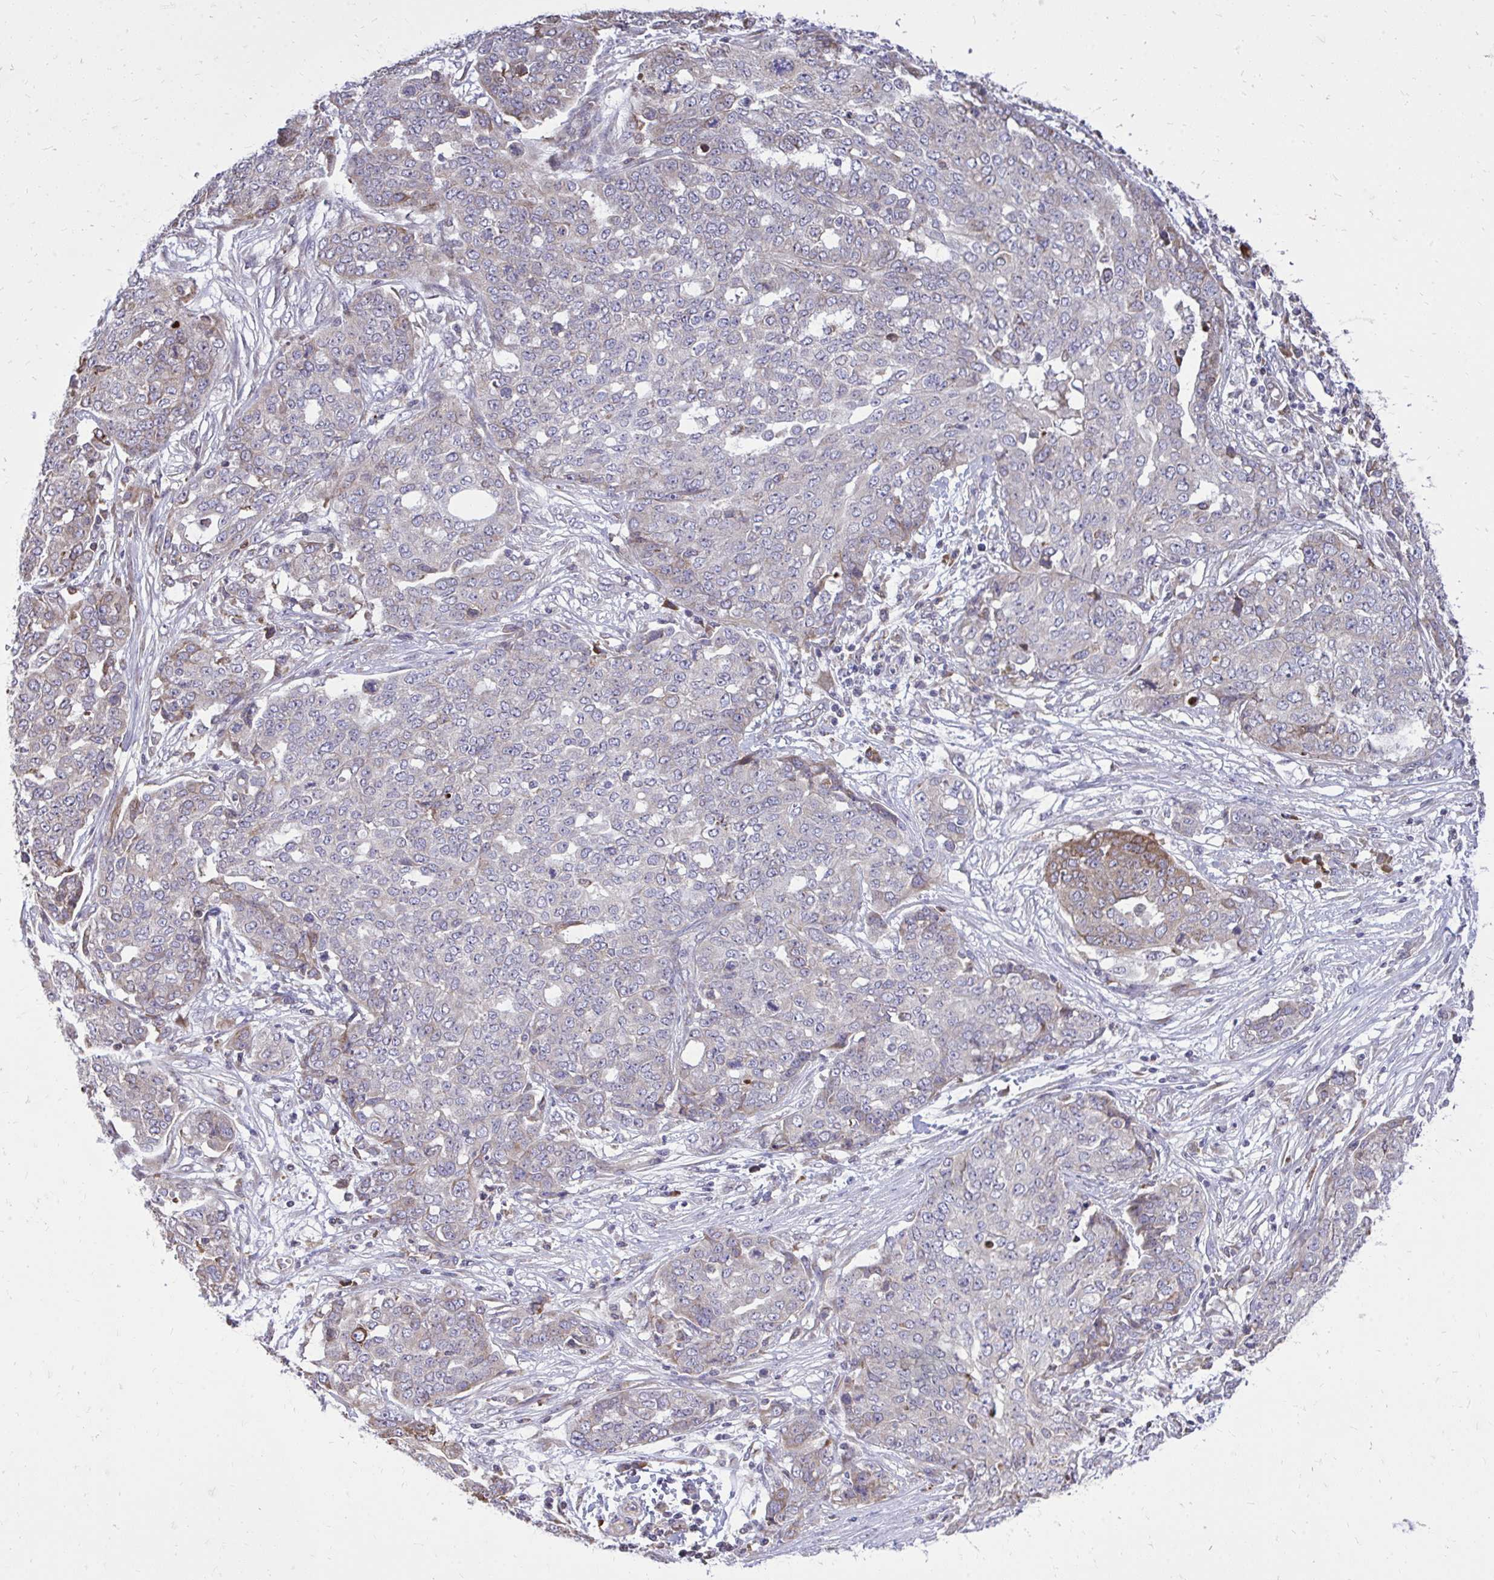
{"staining": {"intensity": "moderate", "quantity": "<25%", "location": "cytoplasmic/membranous"}, "tissue": "ovarian cancer", "cell_type": "Tumor cells", "image_type": "cancer", "snomed": [{"axis": "morphology", "description": "Cystadenocarcinoma, serous, NOS"}, {"axis": "topography", "description": "Soft tissue"}, {"axis": "topography", "description": "Ovary"}], "caption": "Protein expression analysis of human ovarian cancer reveals moderate cytoplasmic/membranous positivity in about <25% of tumor cells. Using DAB (3,3'-diaminobenzidine) (brown) and hematoxylin (blue) stains, captured at high magnification using brightfield microscopy.", "gene": "METTL9", "patient": {"sex": "female", "age": 57}}